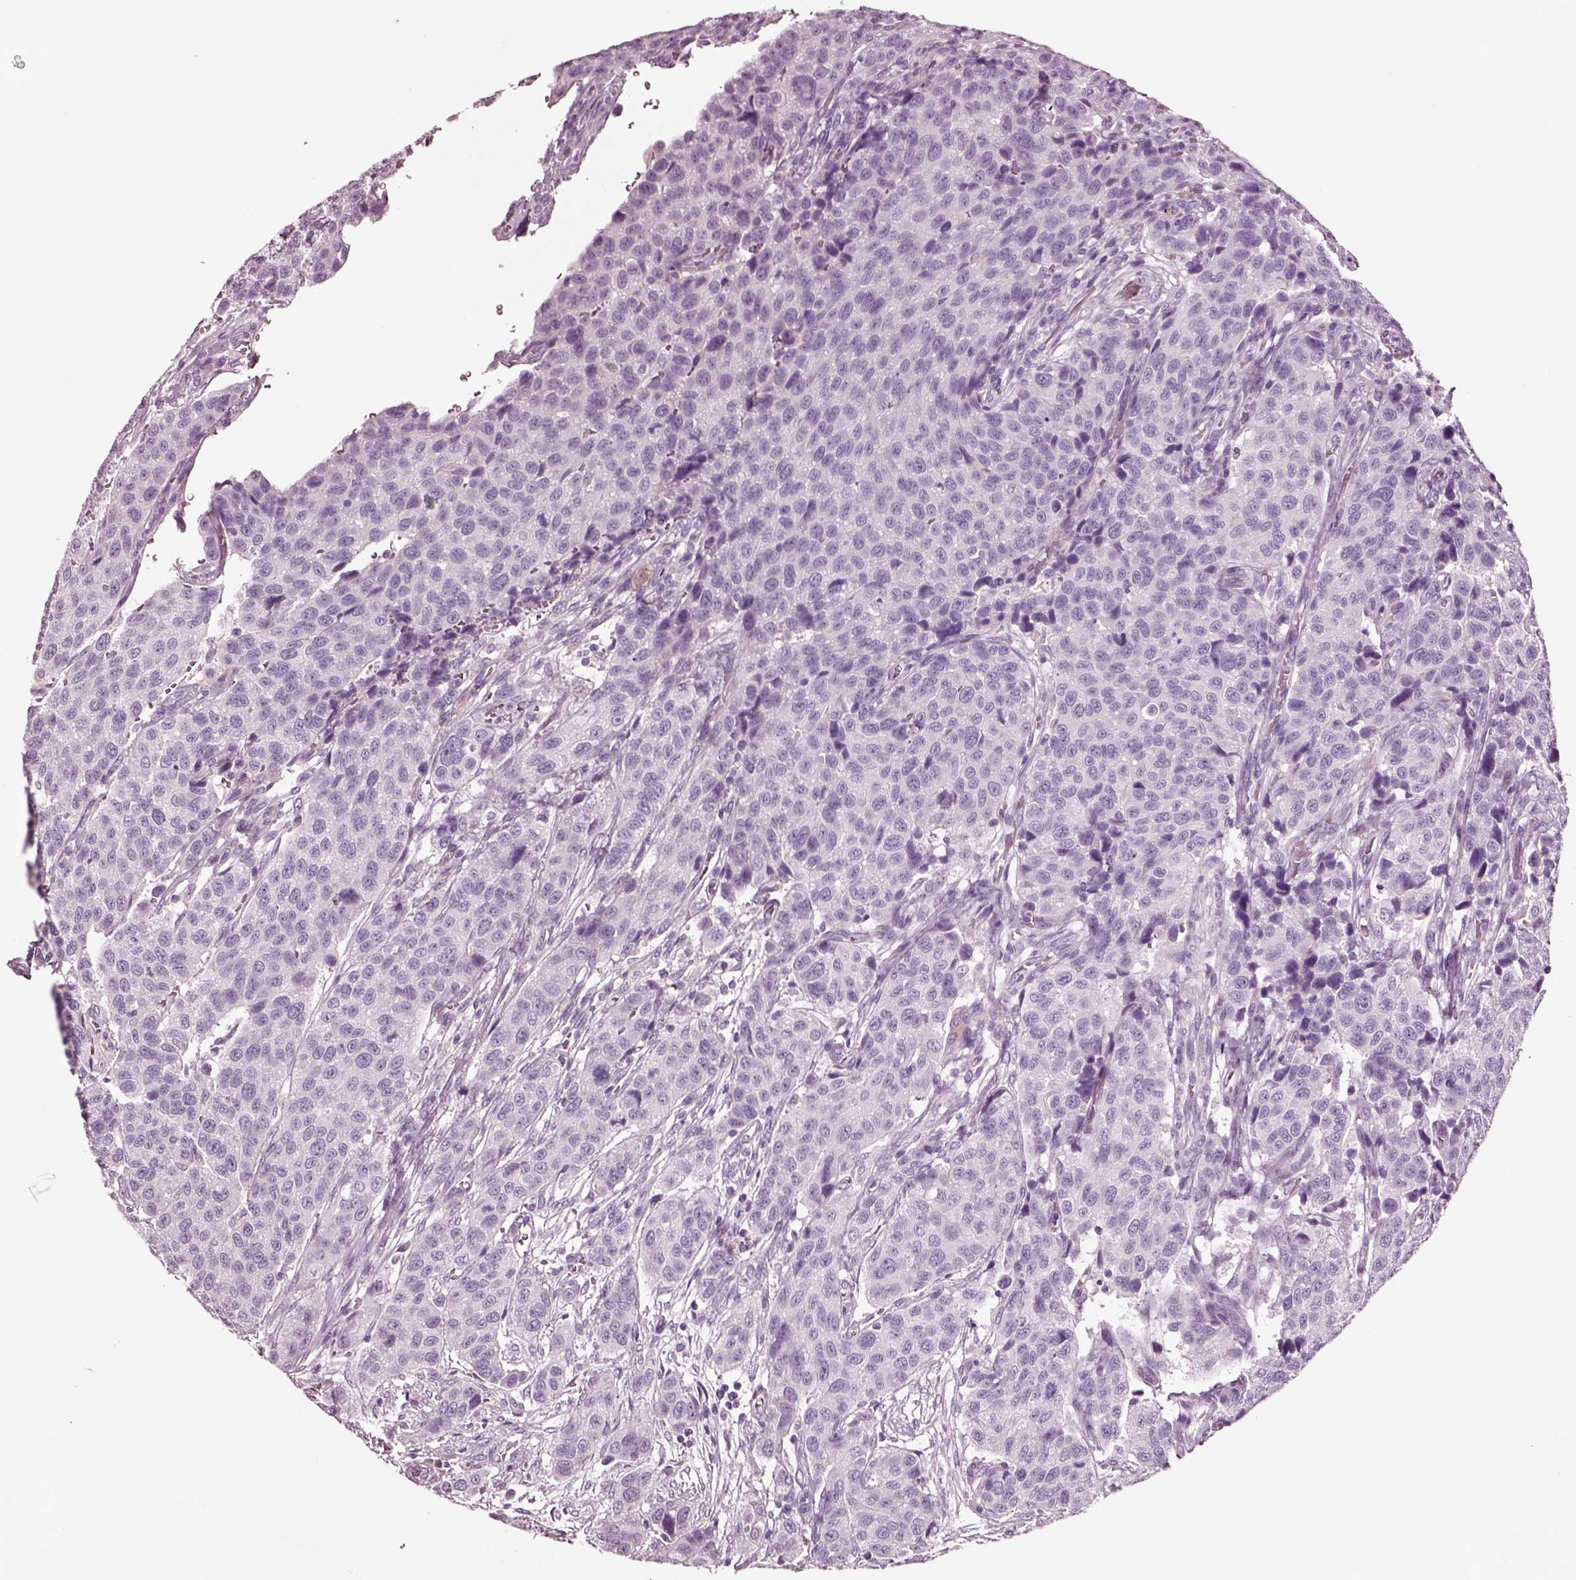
{"staining": {"intensity": "negative", "quantity": "none", "location": "none"}, "tissue": "urothelial cancer", "cell_type": "Tumor cells", "image_type": "cancer", "snomed": [{"axis": "morphology", "description": "Urothelial carcinoma, High grade"}, {"axis": "topography", "description": "Urinary bladder"}], "caption": "Histopathology image shows no protein staining in tumor cells of urothelial carcinoma (high-grade) tissue.", "gene": "NMRK2", "patient": {"sex": "female", "age": 58}}